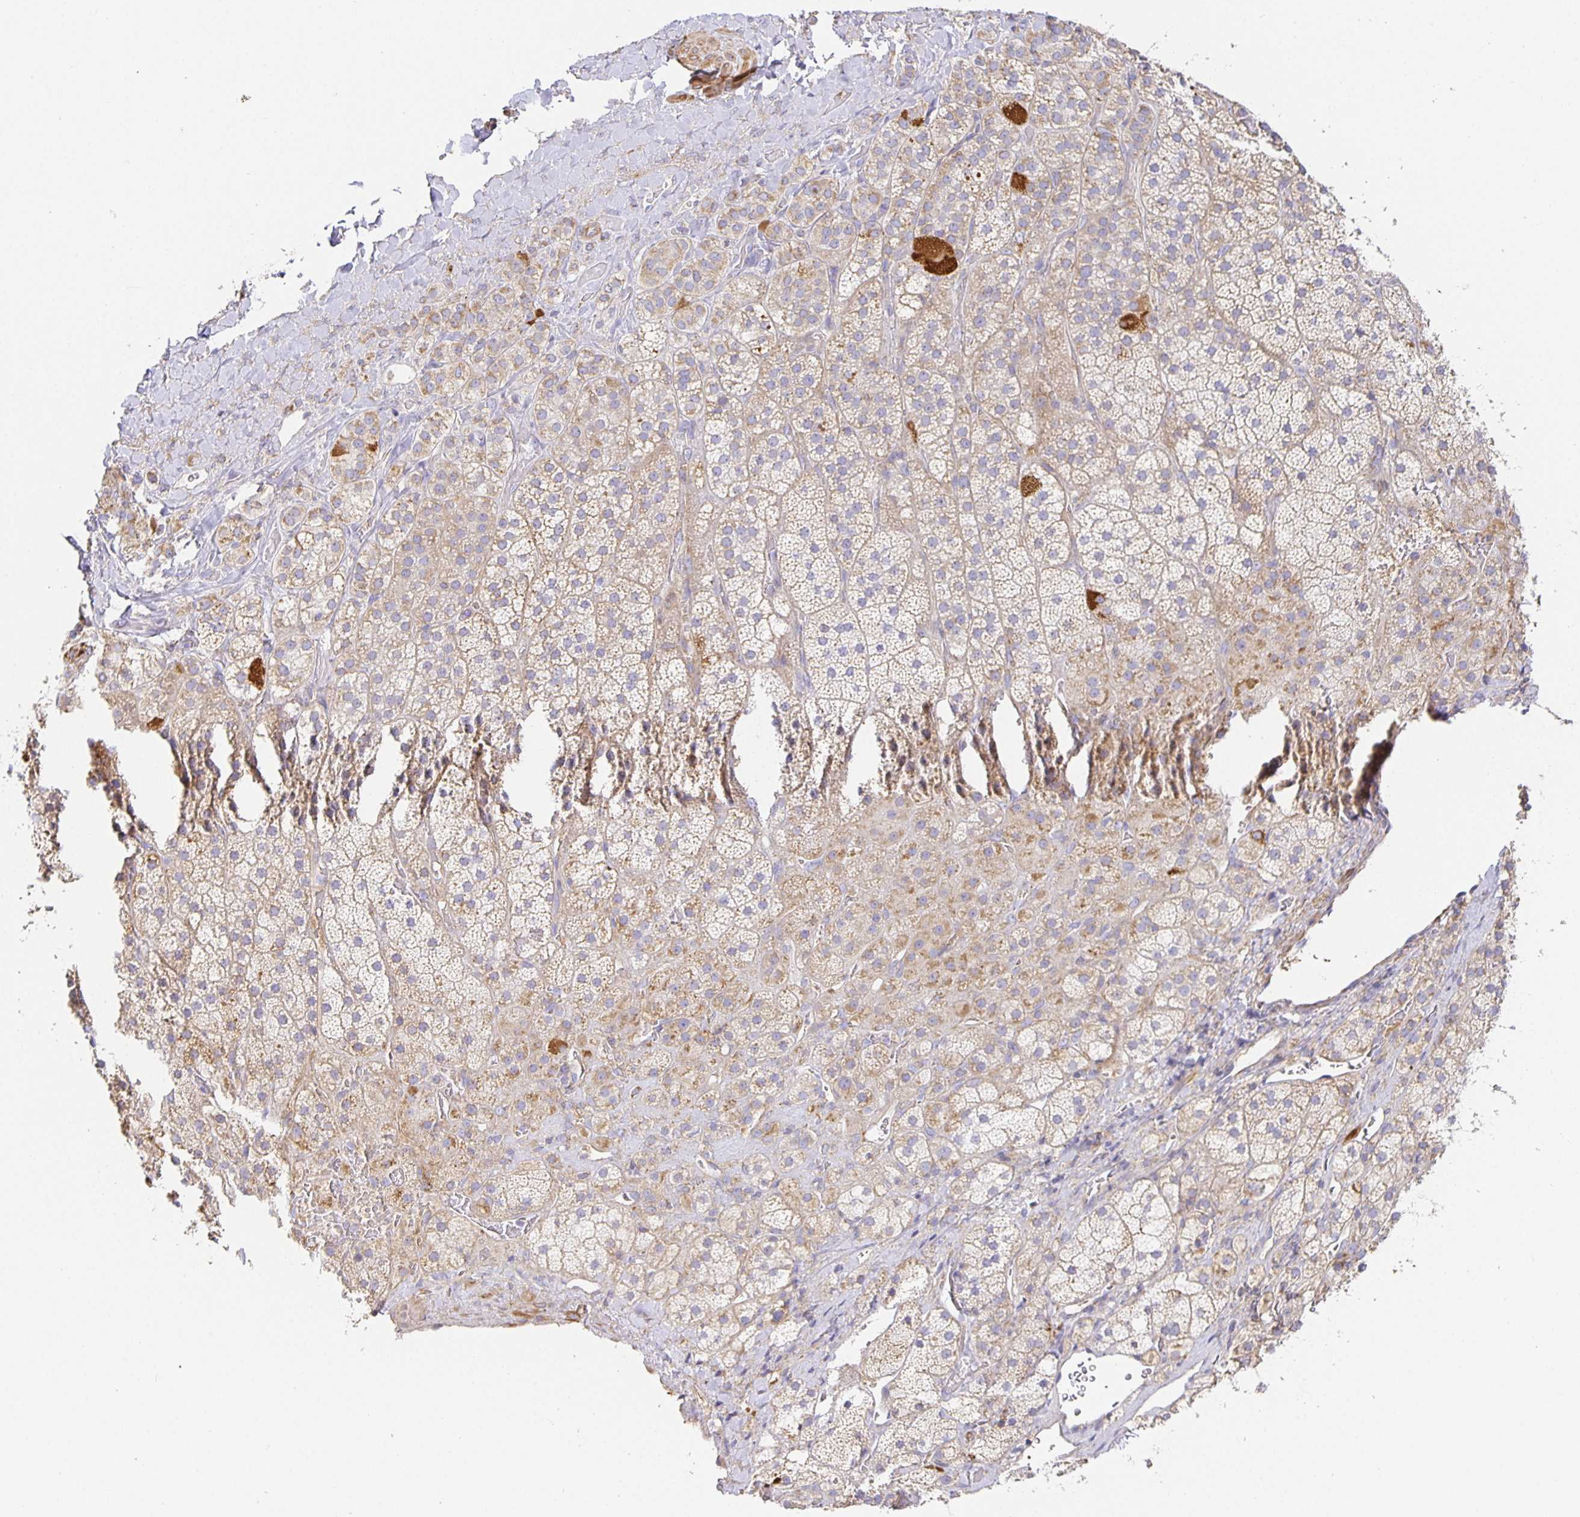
{"staining": {"intensity": "moderate", "quantity": "25%-75%", "location": "cytoplasmic/membranous"}, "tissue": "adrenal gland", "cell_type": "Glandular cells", "image_type": "normal", "snomed": [{"axis": "morphology", "description": "Normal tissue, NOS"}, {"axis": "topography", "description": "Adrenal gland"}], "caption": "A photomicrograph showing moderate cytoplasmic/membranous expression in about 25%-75% of glandular cells in benign adrenal gland, as visualized by brown immunohistochemical staining.", "gene": "FLRT3", "patient": {"sex": "male", "age": 57}}